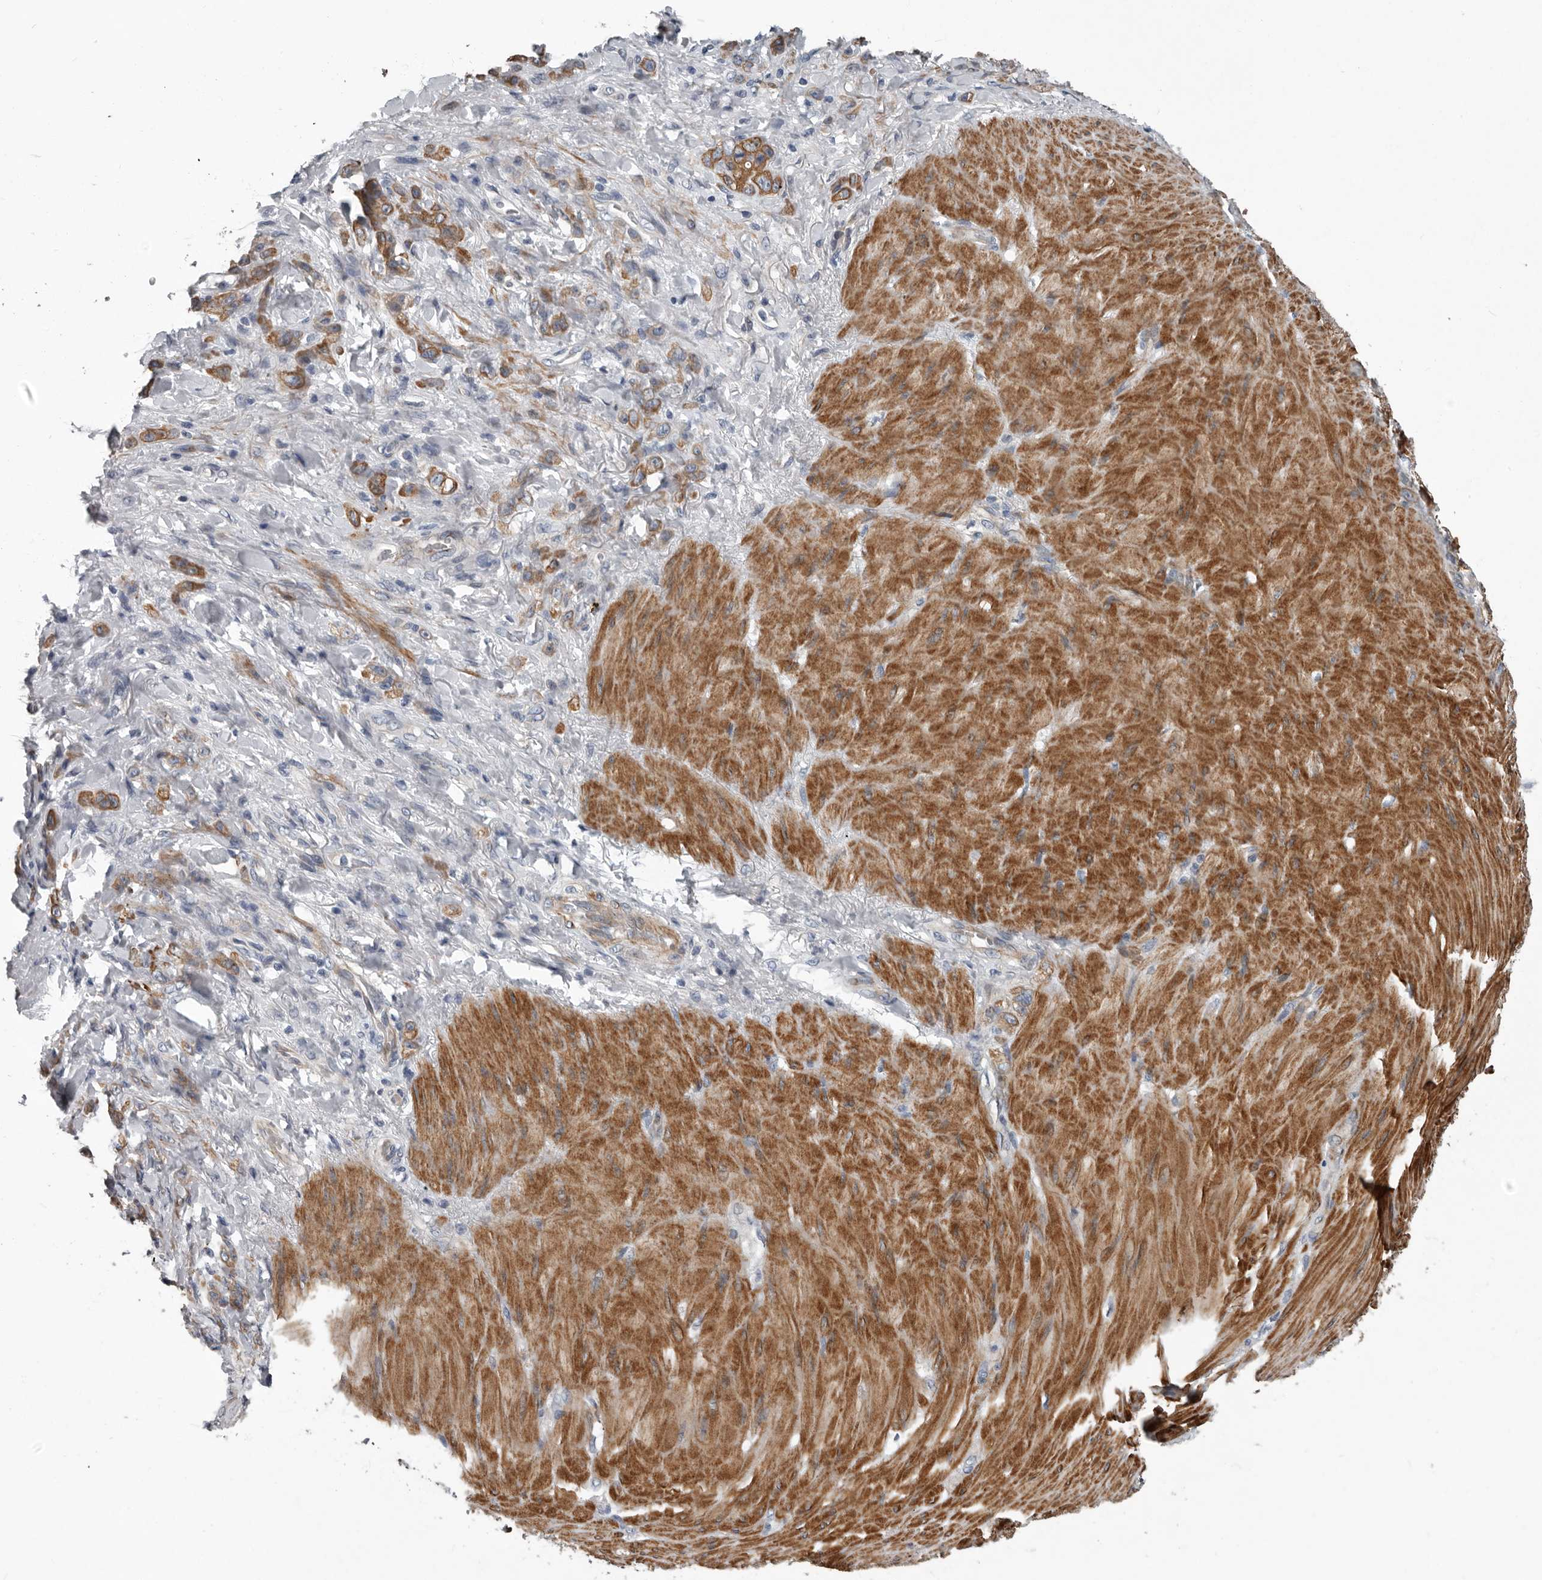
{"staining": {"intensity": "moderate", "quantity": ">75%", "location": "cytoplasmic/membranous"}, "tissue": "stomach cancer", "cell_type": "Tumor cells", "image_type": "cancer", "snomed": [{"axis": "morphology", "description": "Normal tissue, NOS"}, {"axis": "morphology", "description": "Adenocarcinoma, NOS"}, {"axis": "topography", "description": "Stomach"}], "caption": "Human adenocarcinoma (stomach) stained for a protein (brown) shows moderate cytoplasmic/membranous positive staining in about >75% of tumor cells.", "gene": "DPY19L4", "patient": {"sex": "male", "age": 82}}